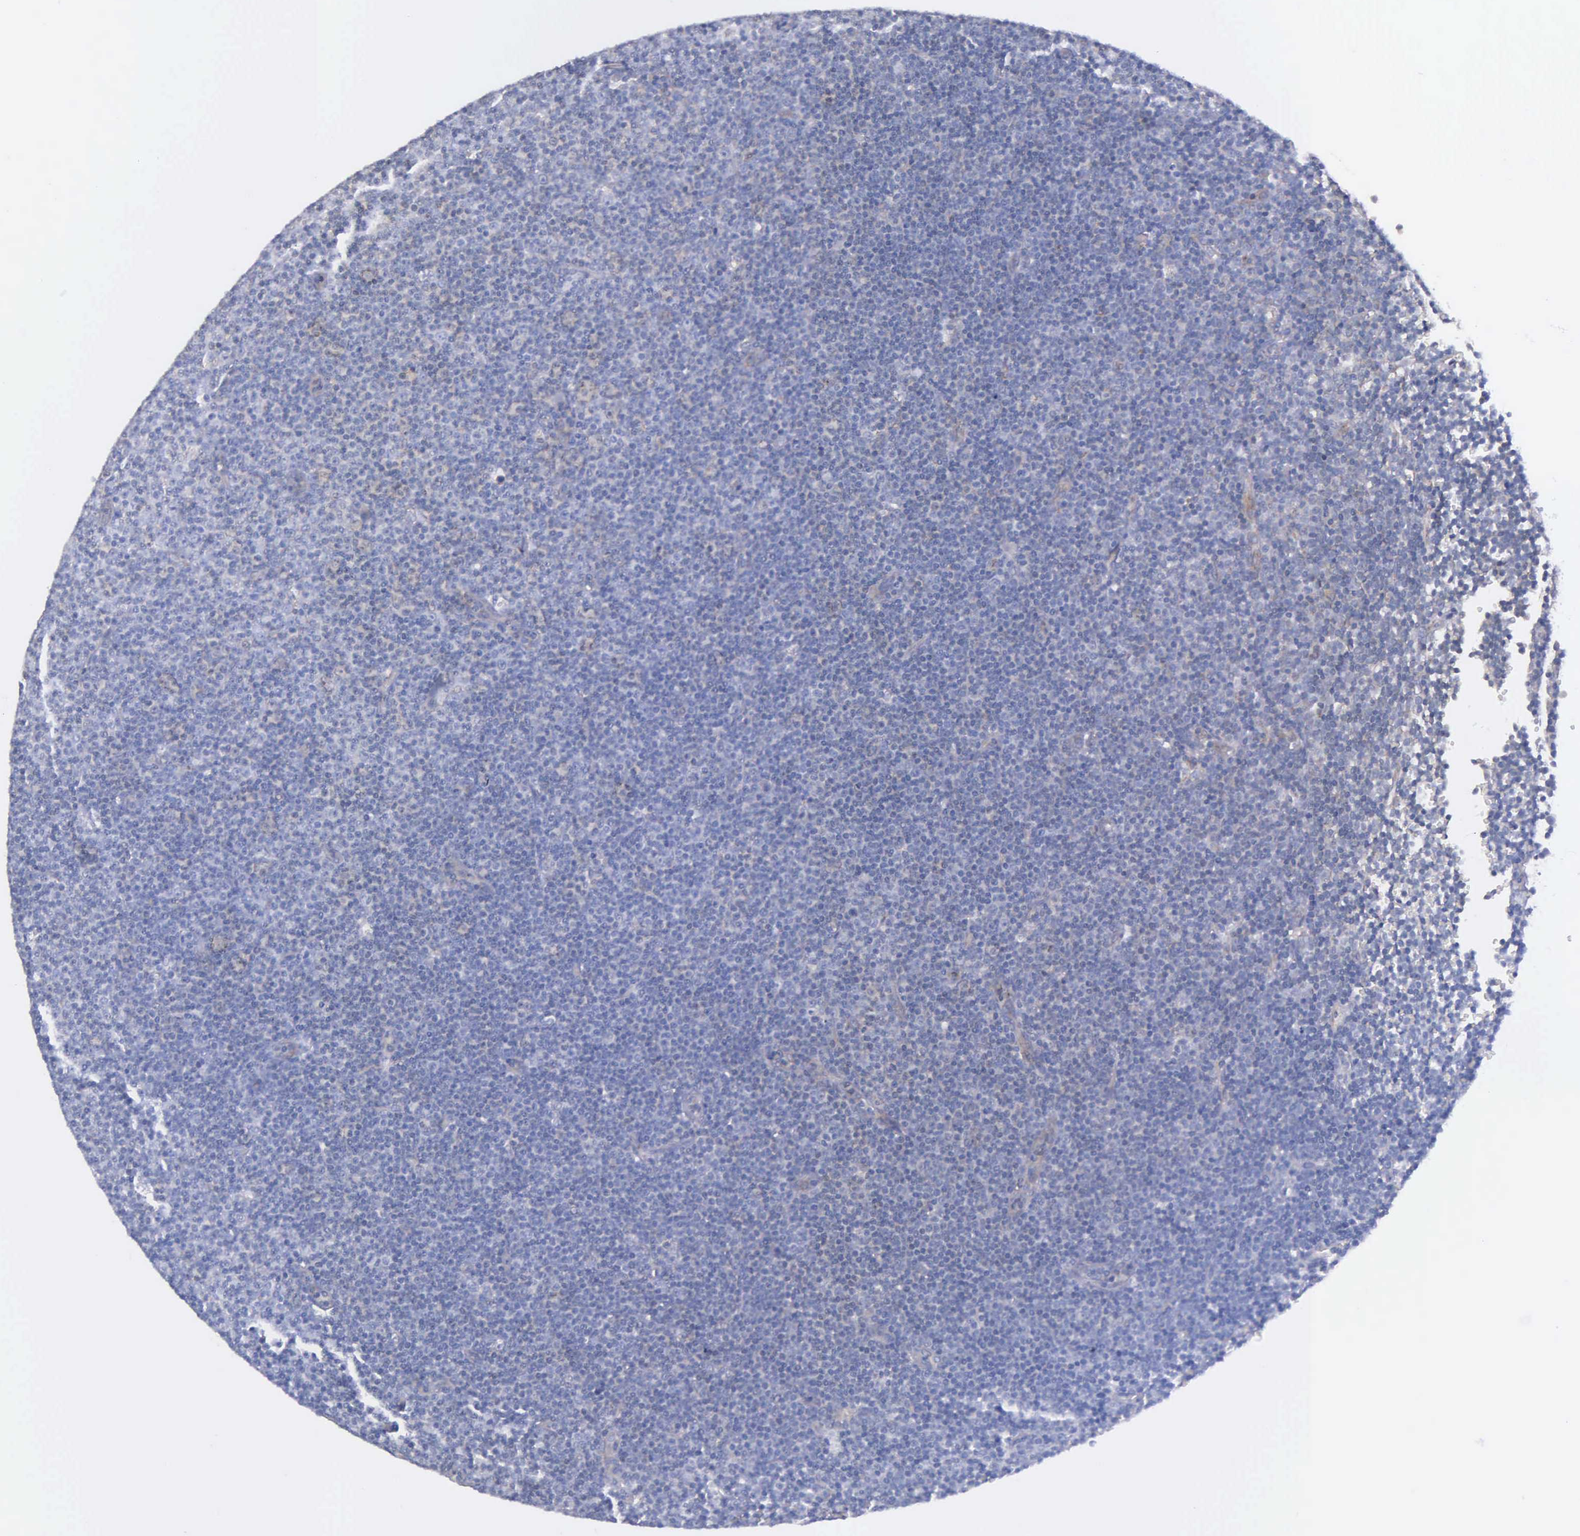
{"staining": {"intensity": "weak", "quantity": "<25%", "location": "cytoplasmic/membranous"}, "tissue": "lymphoma", "cell_type": "Tumor cells", "image_type": "cancer", "snomed": [{"axis": "morphology", "description": "Malignant lymphoma, non-Hodgkin's type, Low grade"}, {"axis": "topography", "description": "Lymph node"}], "caption": "Malignant lymphoma, non-Hodgkin's type (low-grade) was stained to show a protein in brown. There is no significant expression in tumor cells.", "gene": "ZC3H12B", "patient": {"sex": "male", "age": 57}}